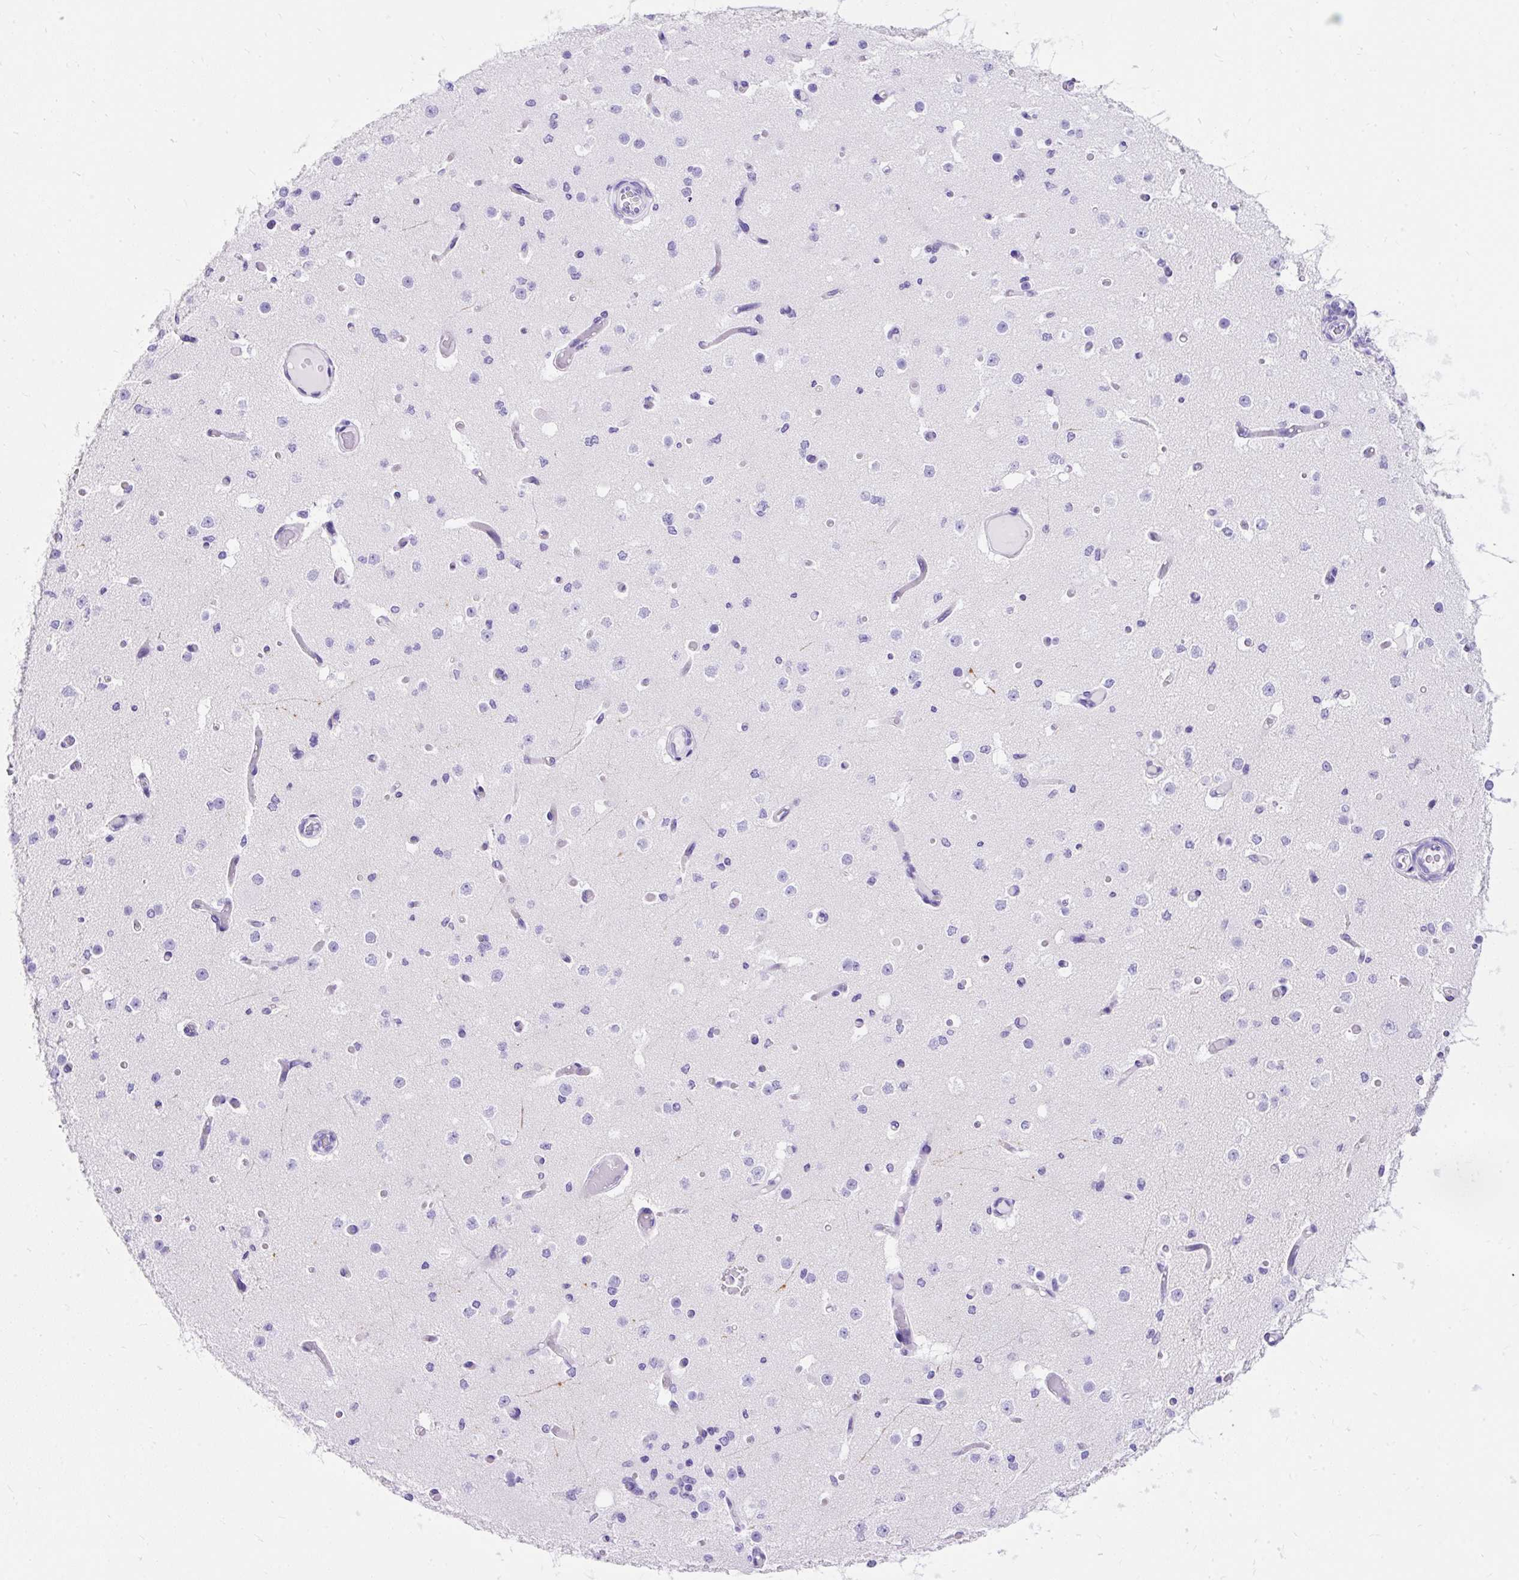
{"staining": {"intensity": "negative", "quantity": "none", "location": "none"}, "tissue": "cerebral cortex", "cell_type": "Endothelial cells", "image_type": "normal", "snomed": [{"axis": "morphology", "description": "Normal tissue, NOS"}, {"axis": "morphology", "description": "Inflammation, NOS"}, {"axis": "topography", "description": "Cerebral cortex"}], "caption": "Immunohistochemistry of benign human cerebral cortex demonstrates no positivity in endothelial cells.", "gene": "PVALB", "patient": {"sex": "male", "age": 6}}